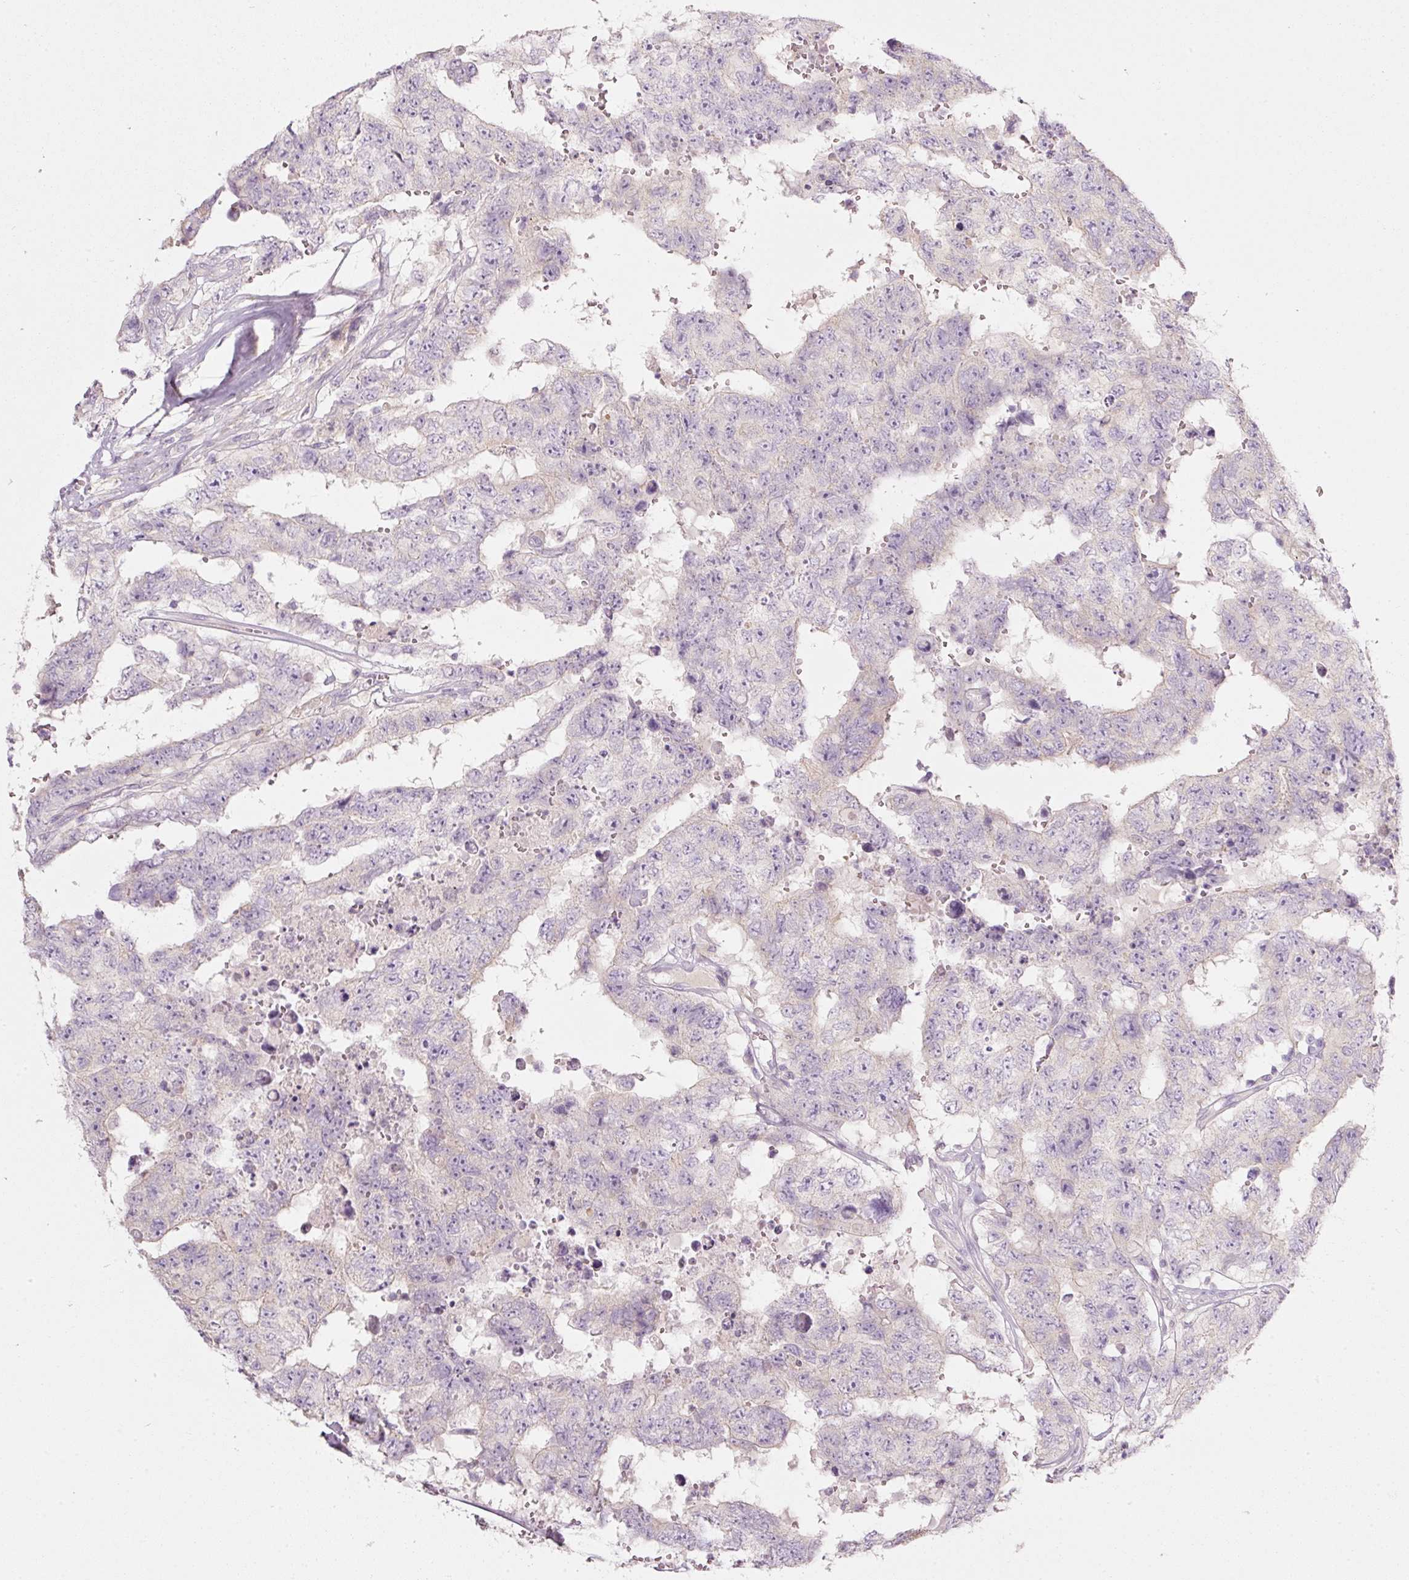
{"staining": {"intensity": "negative", "quantity": "none", "location": "none"}, "tissue": "testis cancer", "cell_type": "Tumor cells", "image_type": "cancer", "snomed": [{"axis": "morphology", "description": "Normal tissue, NOS"}, {"axis": "morphology", "description": "Carcinoma, Embryonal, NOS"}, {"axis": "topography", "description": "Testis"}, {"axis": "topography", "description": "Epididymis"}], "caption": "IHC image of testis embryonal carcinoma stained for a protein (brown), which reveals no staining in tumor cells.", "gene": "PDXDC1", "patient": {"sex": "male", "age": 25}}